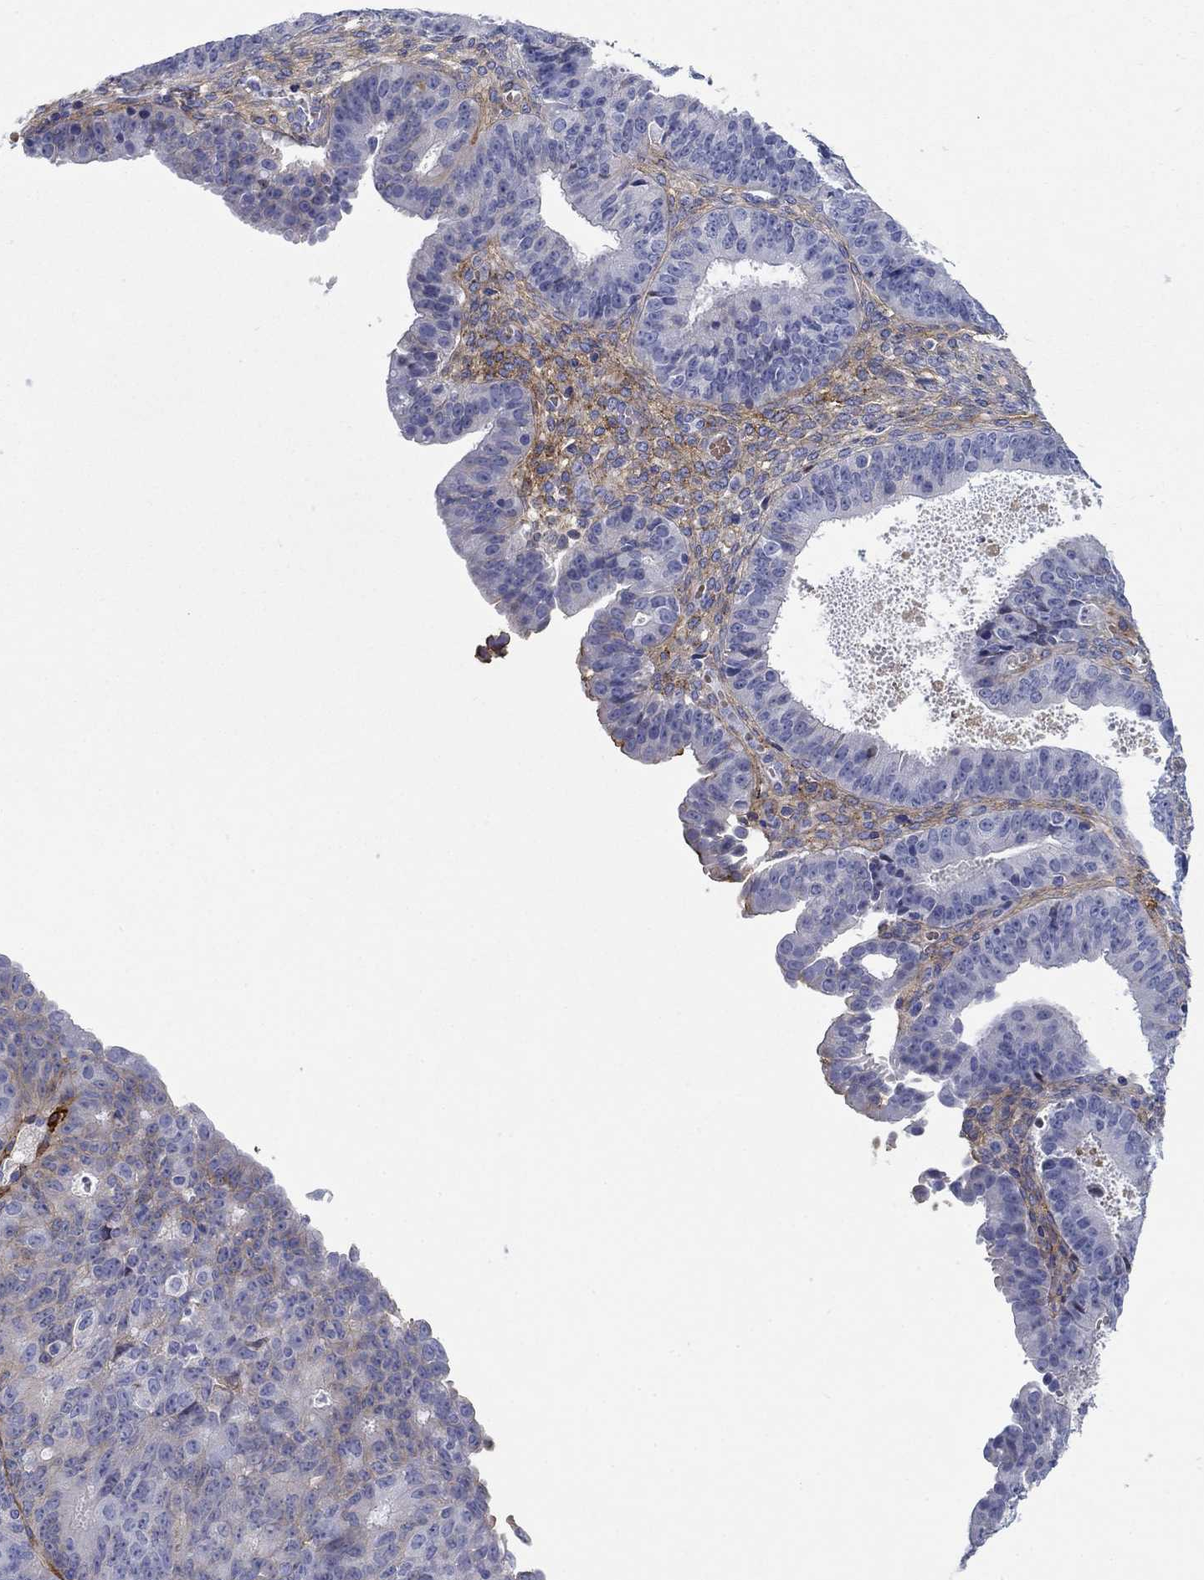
{"staining": {"intensity": "negative", "quantity": "none", "location": "none"}, "tissue": "ovarian cancer", "cell_type": "Tumor cells", "image_type": "cancer", "snomed": [{"axis": "morphology", "description": "Carcinoma, endometroid"}, {"axis": "topography", "description": "Ovary"}], "caption": "A high-resolution image shows immunohistochemistry (IHC) staining of ovarian cancer, which demonstrates no significant expression in tumor cells.", "gene": "GPC1", "patient": {"sex": "female", "age": 42}}